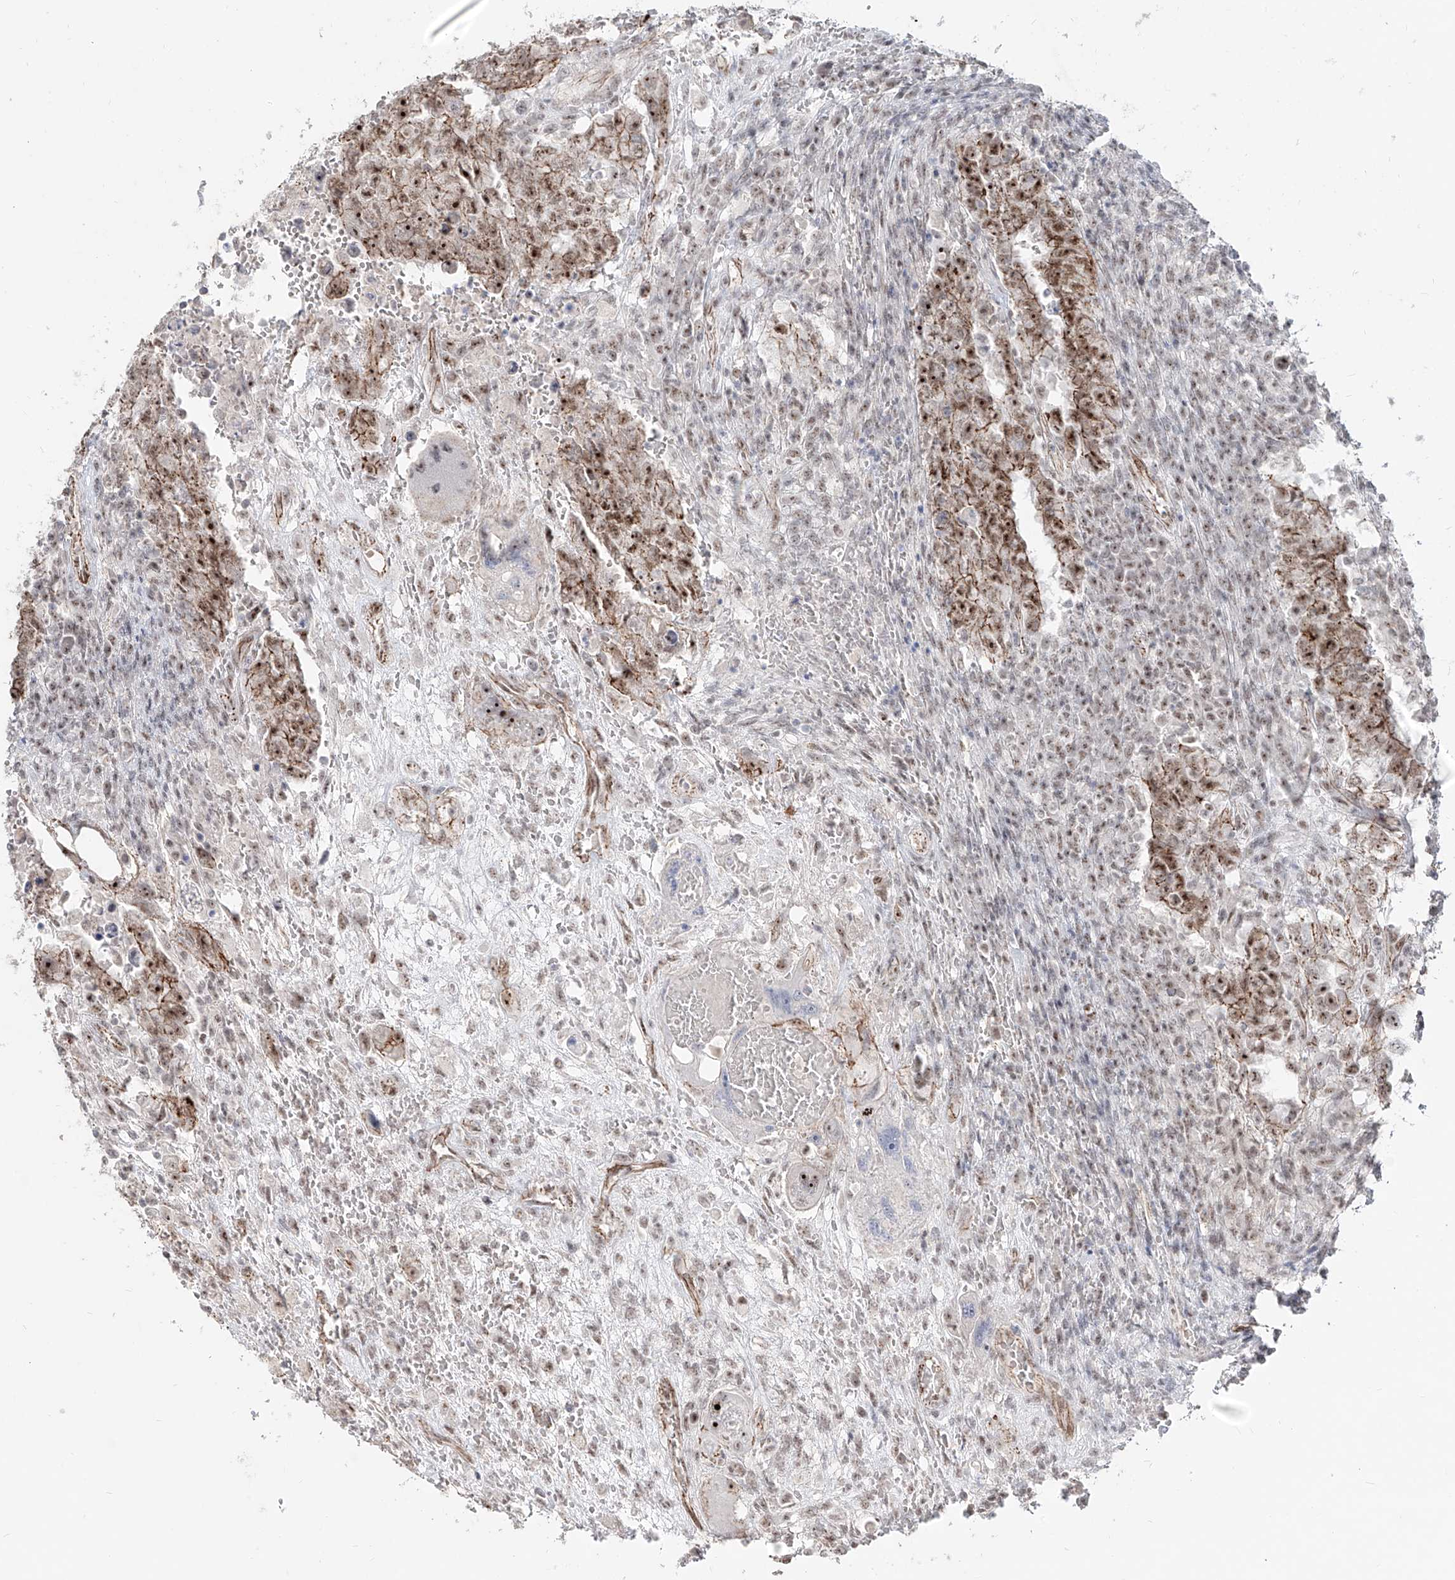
{"staining": {"intensity": "strong", "quantity": ">75%", "location": "cytoplasmic/membranous,nuclear"}, "tissue": "testis cancer", "cell_type": "Tumor cells", "image_type": "cancer", "snomed": [{"axis": "morphology", "description": "Carcinoma, Embryonal, NOS"}, {"axis": "topography", "description": "Testis"}], "caption": "Tumor cells reveal strong cytoplasmic/membranous and nuclear positivity in approximately >75% of cells in embryonal carcinoma (testis).", "gene": "ZNF710", "patient": {"sex": "male", "age": 26}}